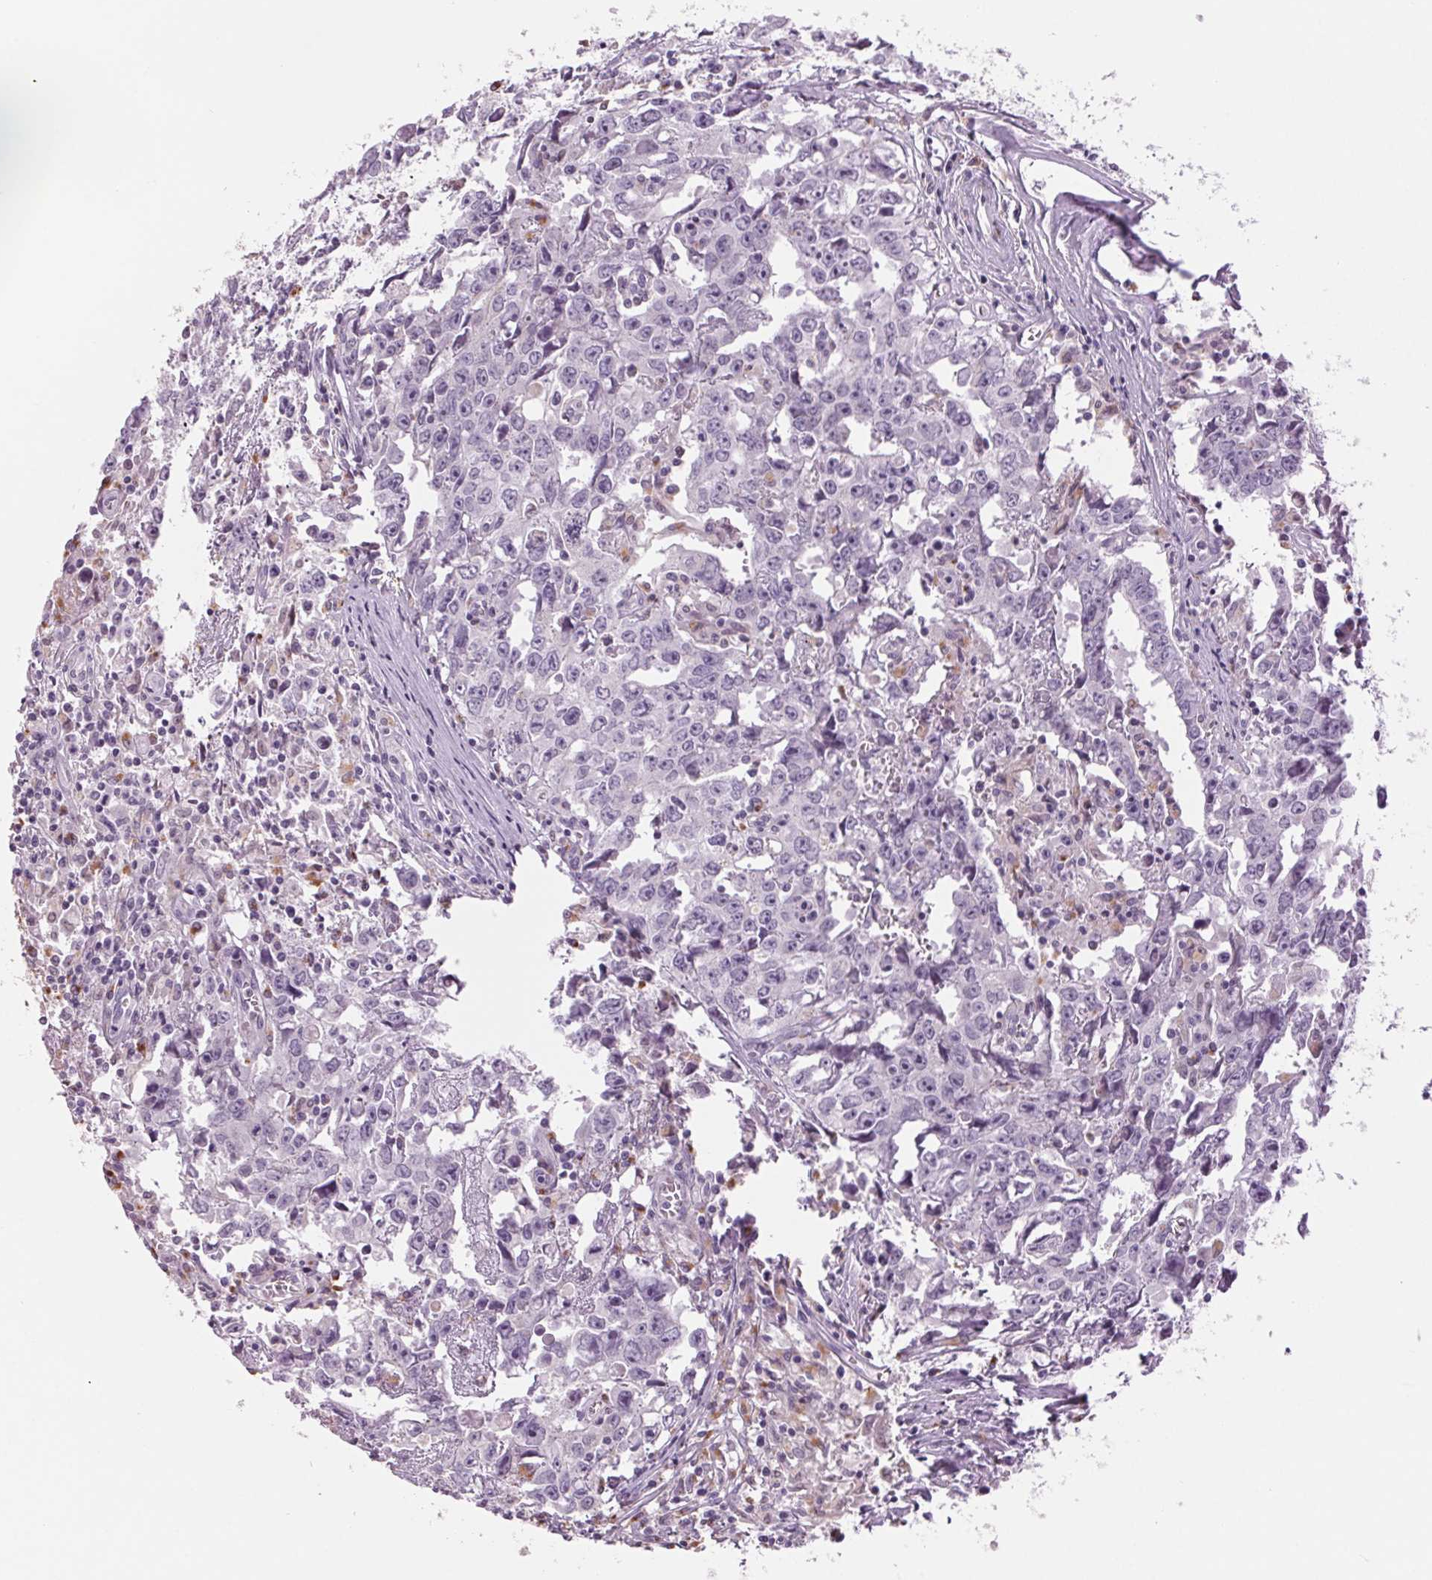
{"staining": {"intensity": "negative", "quantity": "none", "location": "none"}, "tissue": "testis cancer", "cell_type": "Tumor cells", "image_type": "cancer", "snomed": [{"axis": "morphology", "description": "Carcinoma, Embryonal, NOS"}, {"axis": "topography", "description": "Testis"}], "caption": "The histopathology image shows no significant staining in tumor cells of testis cancer (embryonal carcinoma). (Stains: DAB IHC with hematoxylin counter stain, Microscopy: brightfield microscopy at high magnification).", "gene": "MPO", "patient": {"sex": "male", "age": 22}}